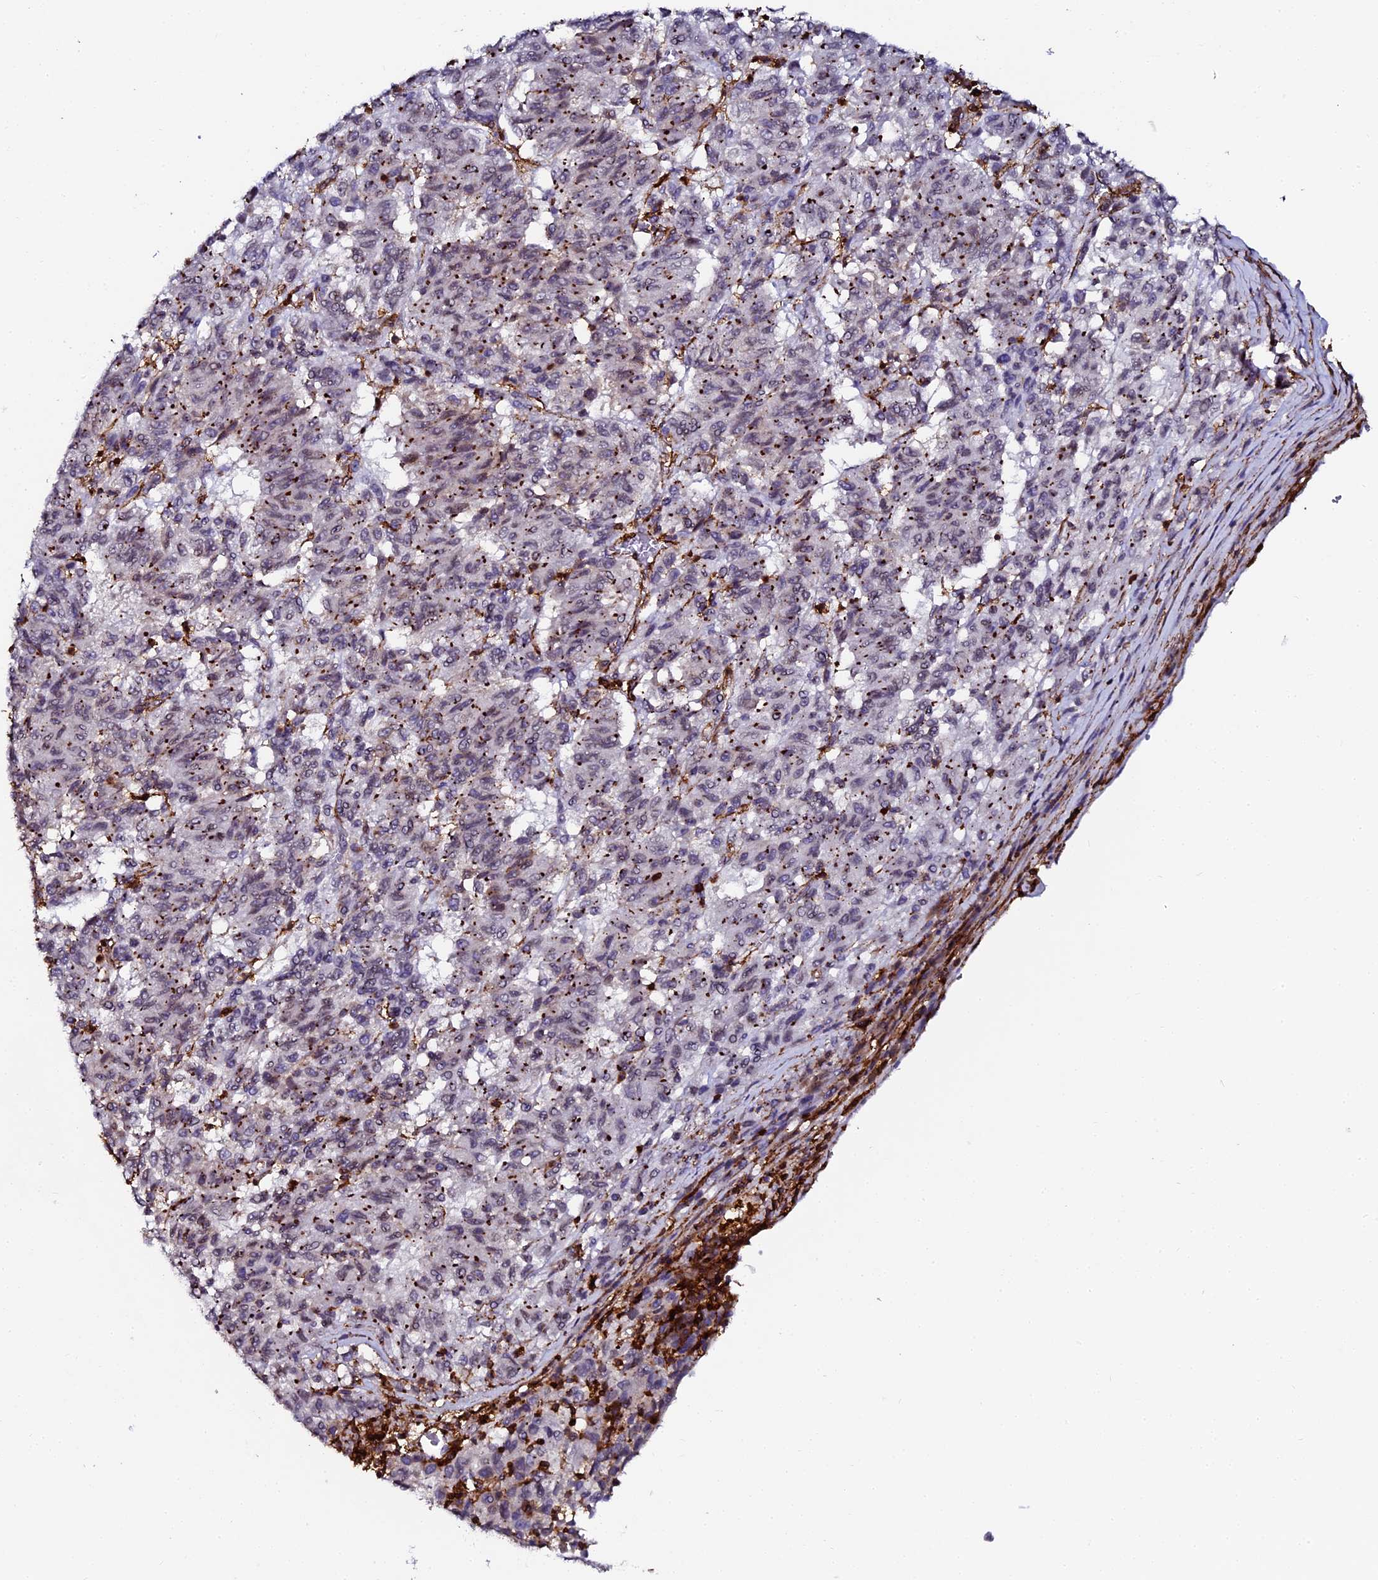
{"staining": {"intensity": "weak", "quantity": "<25%", "location": "nuclear"}, "tissue": "melanoma", "cell_type": "Tumor cells", "image_type": "cancer", "snomed": [{"axis": "morphology", "description": "Malignant melanoma, Metastatic site"}, {"axis": "topography", "description": "Lung"}], "caption": "Immunohistochemistry photomicrograph of neoplastic tissue: human melanoma stained with DAB demonstrates no significant protein positivity in tumor cells. (Brightfield microscopy of DAB IHC at high magnification).", "gene": "AAAS", "patient": {"sex": "male", "age": 64}}